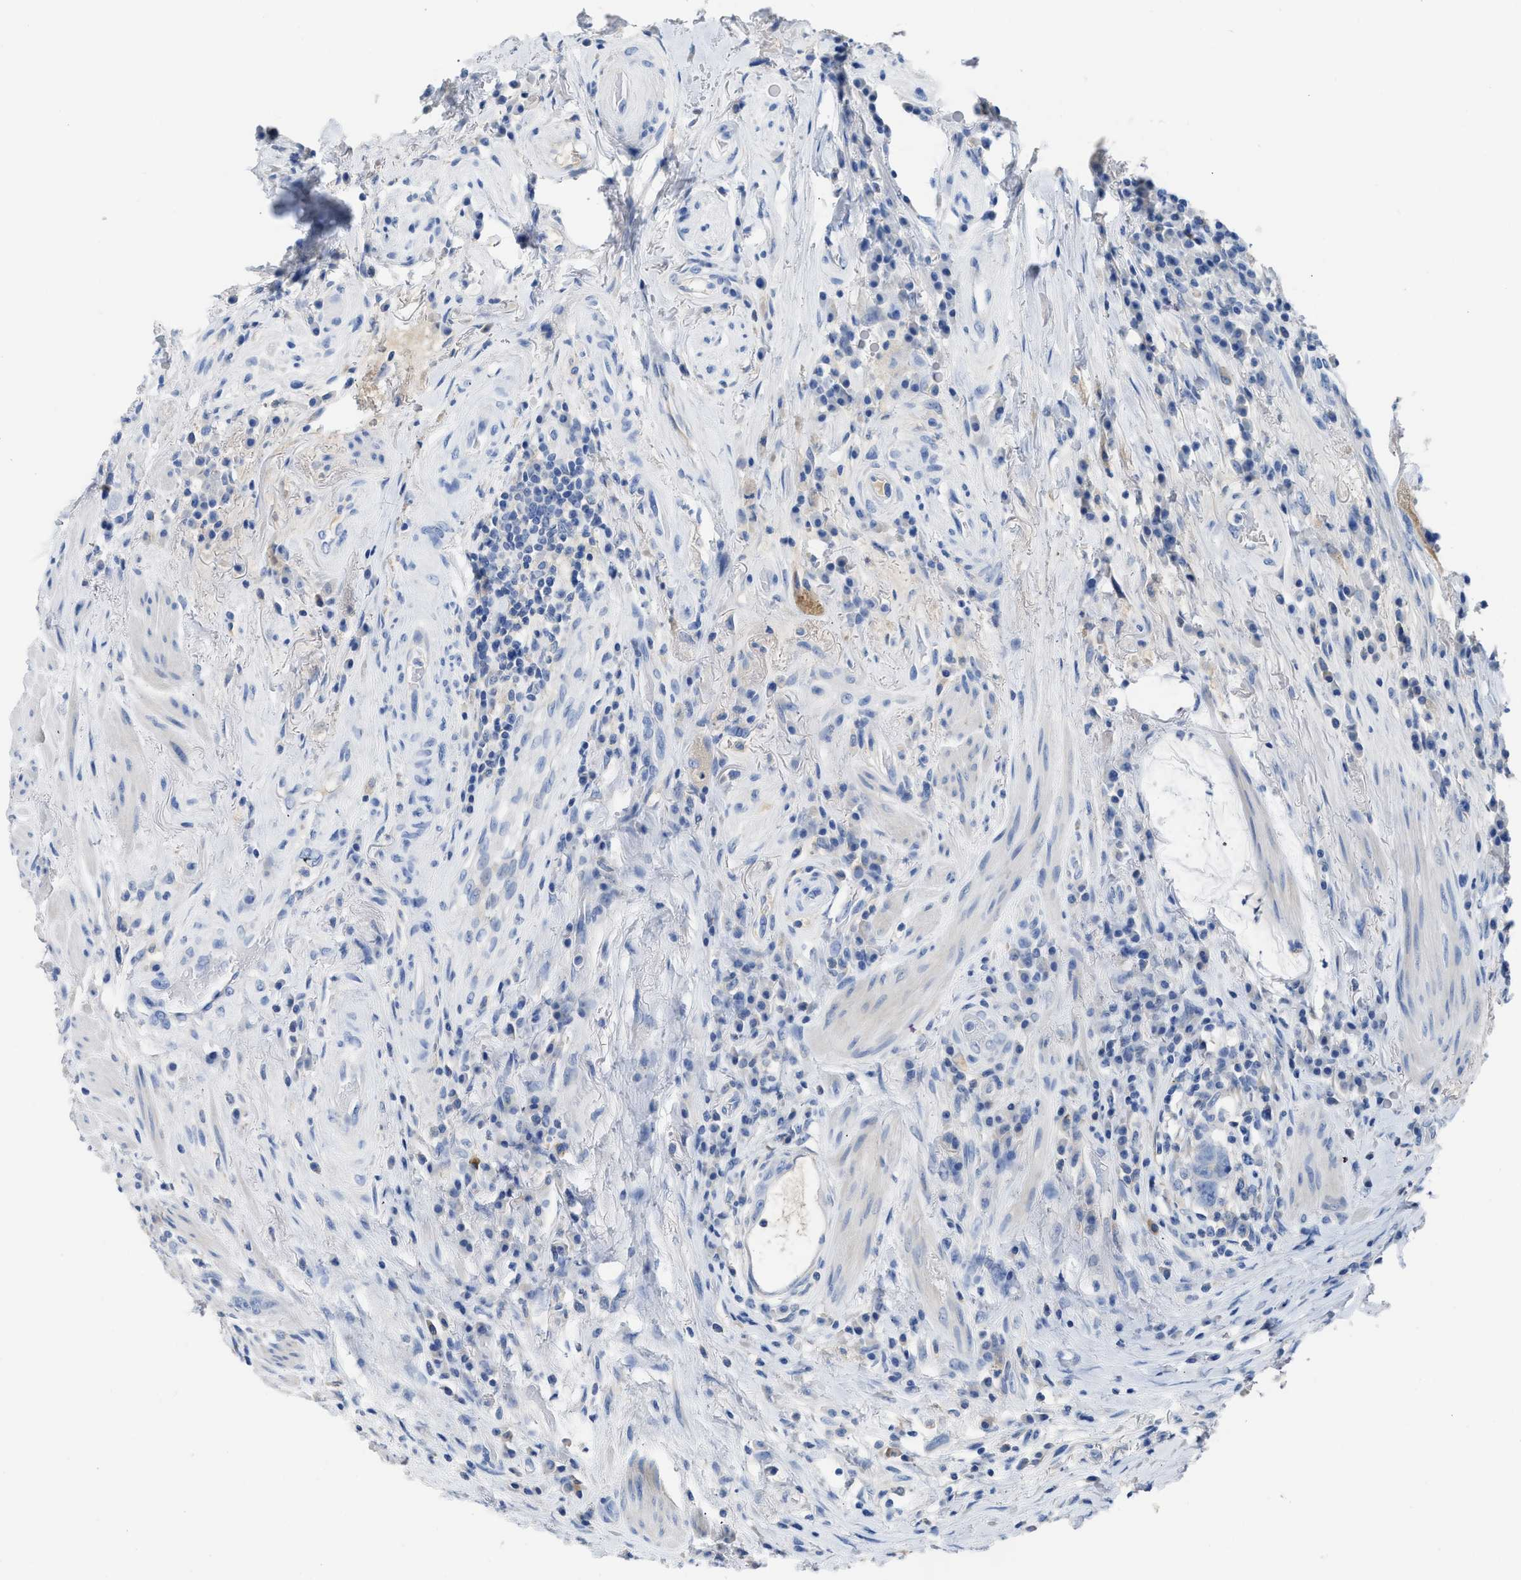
{"staining": {"intensity": "negative", "quantity": "none", "location": "none"}, "tissue": "colorectal cancer", "cell_type": "Tumor cells", "image_type": "cancer", "snomed": [{"axis": "morphology", "description": "Adenocarcinoma, NOS"}, {"axis": "topography", "description": "Rectum"}], "caption": "Protein analysis of colorectal cancer exhibits no significant positivity in tumor cells. Nuclei are stained in blue.", "gene": "C1S", "patient": {"sex": "female", "age": 89}}